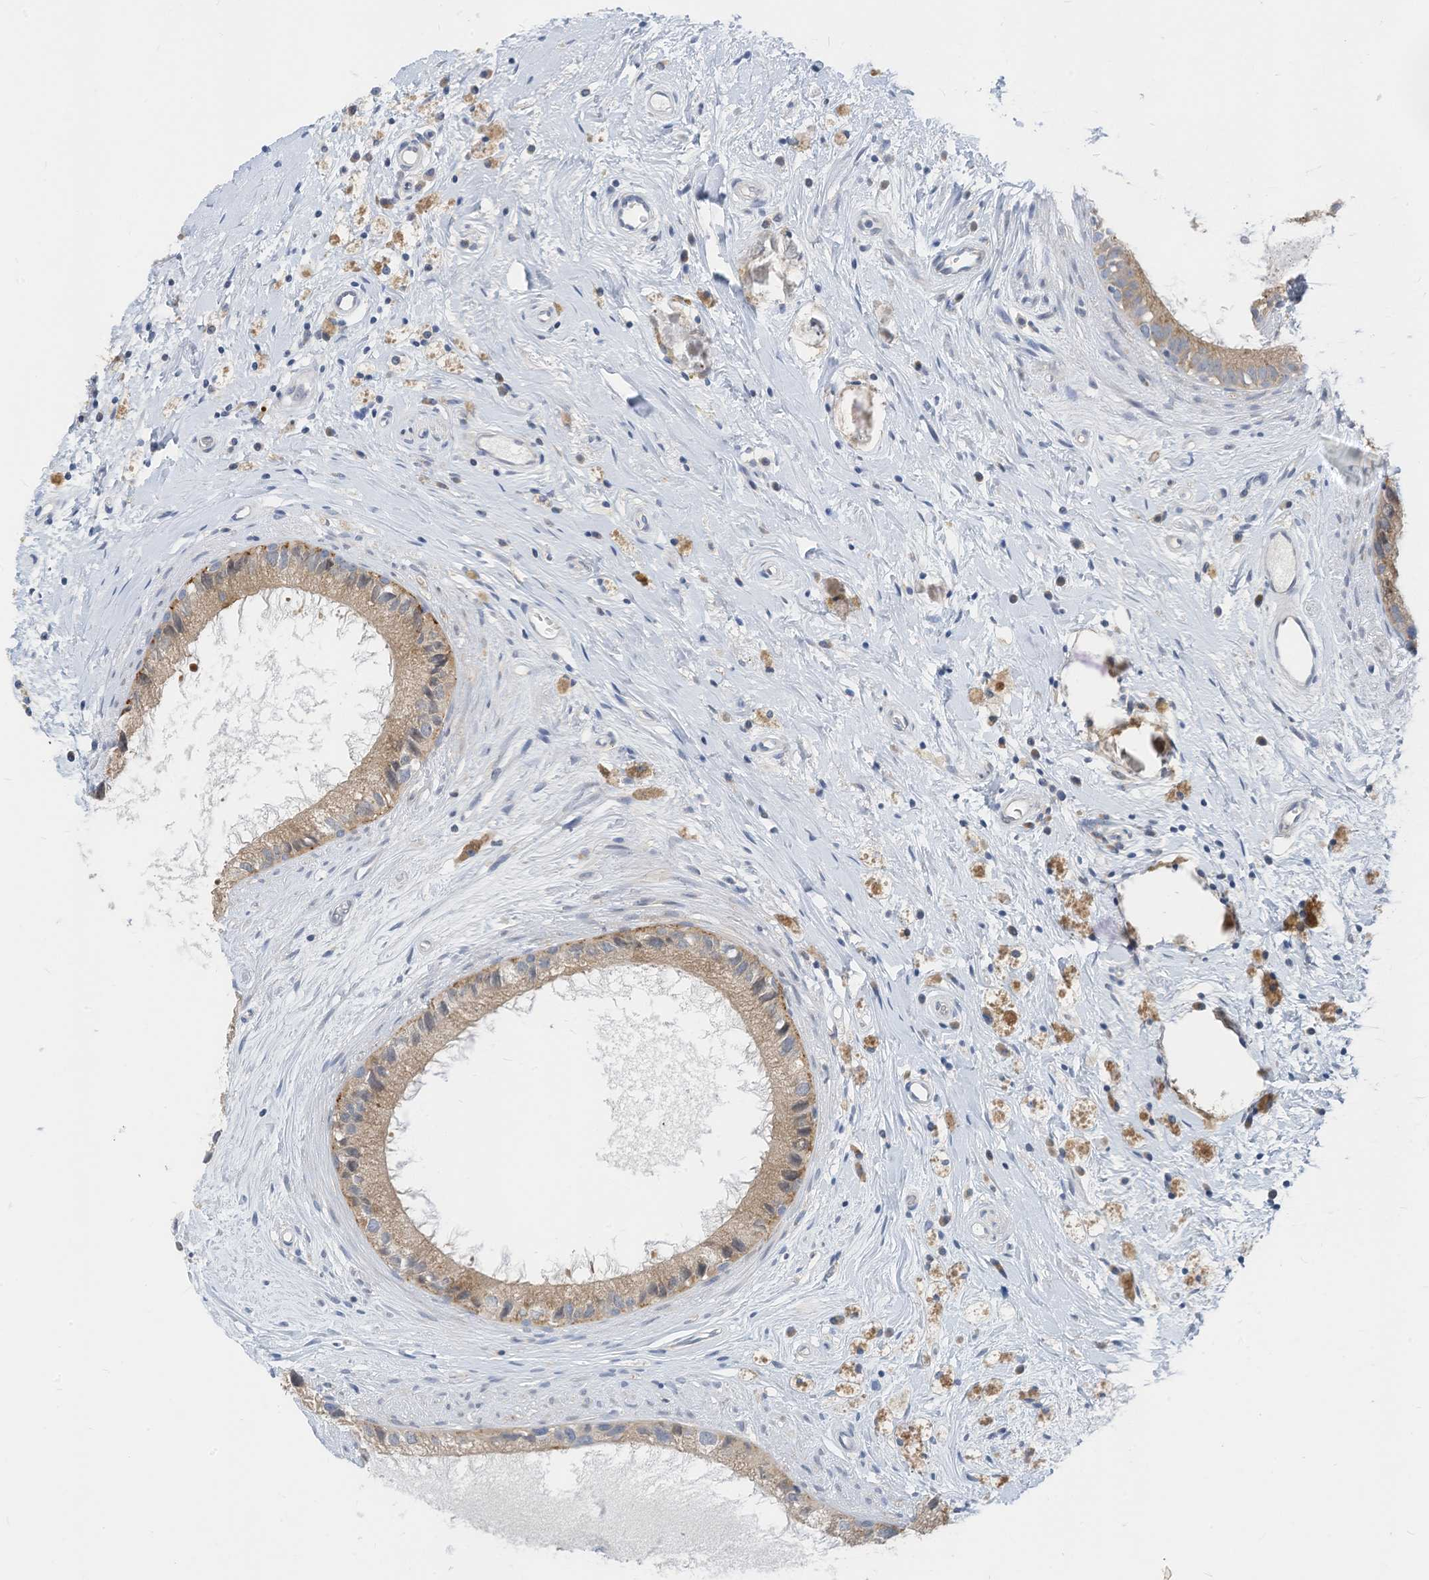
{"staining": {"intensity": "weak", "quantity": ">75%", "location": "cytoplasmic/membranous"}, "tissue": "epididymis", "cell_type": "Glandular cells", "image_type": "normal", "snomed": [{"axis": "morphology", "description": "Normal tissue, NOS"}, {"axis": "topography", "description": "Epididymis"}], "caption": "Immunohistochemical staining of benign epididymis shows low levels of weak cytoplasmic/membranous staining in about >75% of glandular cells. (Brightfield microscopy of DAB IHC at high magnification).", "gene": "LDAH", "patient": {"sex": "male", "age": 80}}